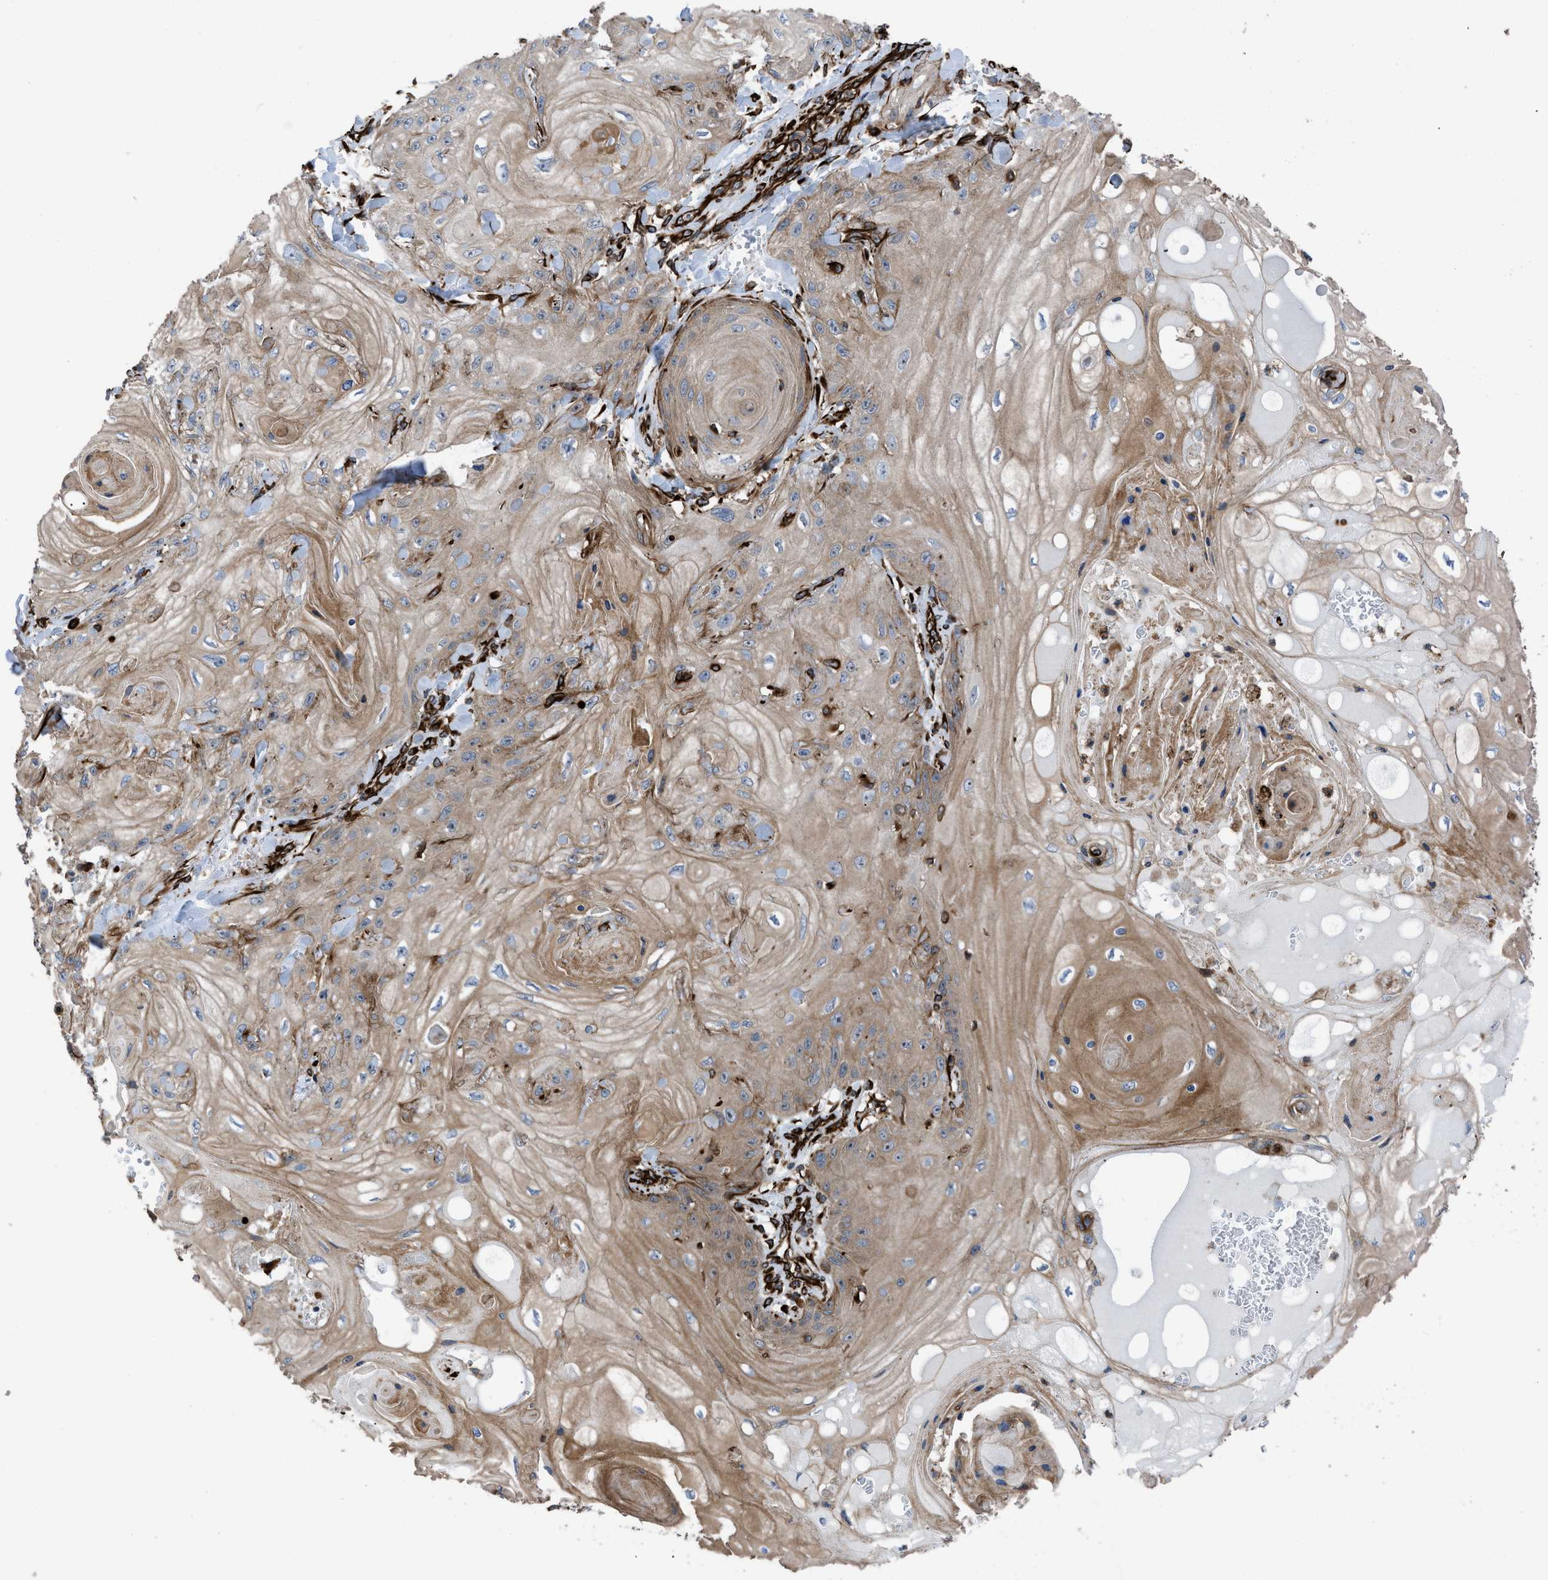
{"staining": {"intensity": "moderate", "quantity": ">75%", "location": "cytoplasmic/membranous"}, "tissue": "skin cancer", "cell_type": "Tumor cells", "image_type": "cancer", "snomed": [{"axis": "morphology", "description": "Squamous cell carcinoma, NOS"}, {"axis": "topography", "description": "Skin"}], "caption": "Moderate cytoplasmic/membranous staining for a protein is seen in approximately >75% of tumor cells of skin cancer using IHC.", "gene": "PTPRE", "patient": {"sex": "male", "age": 74}}